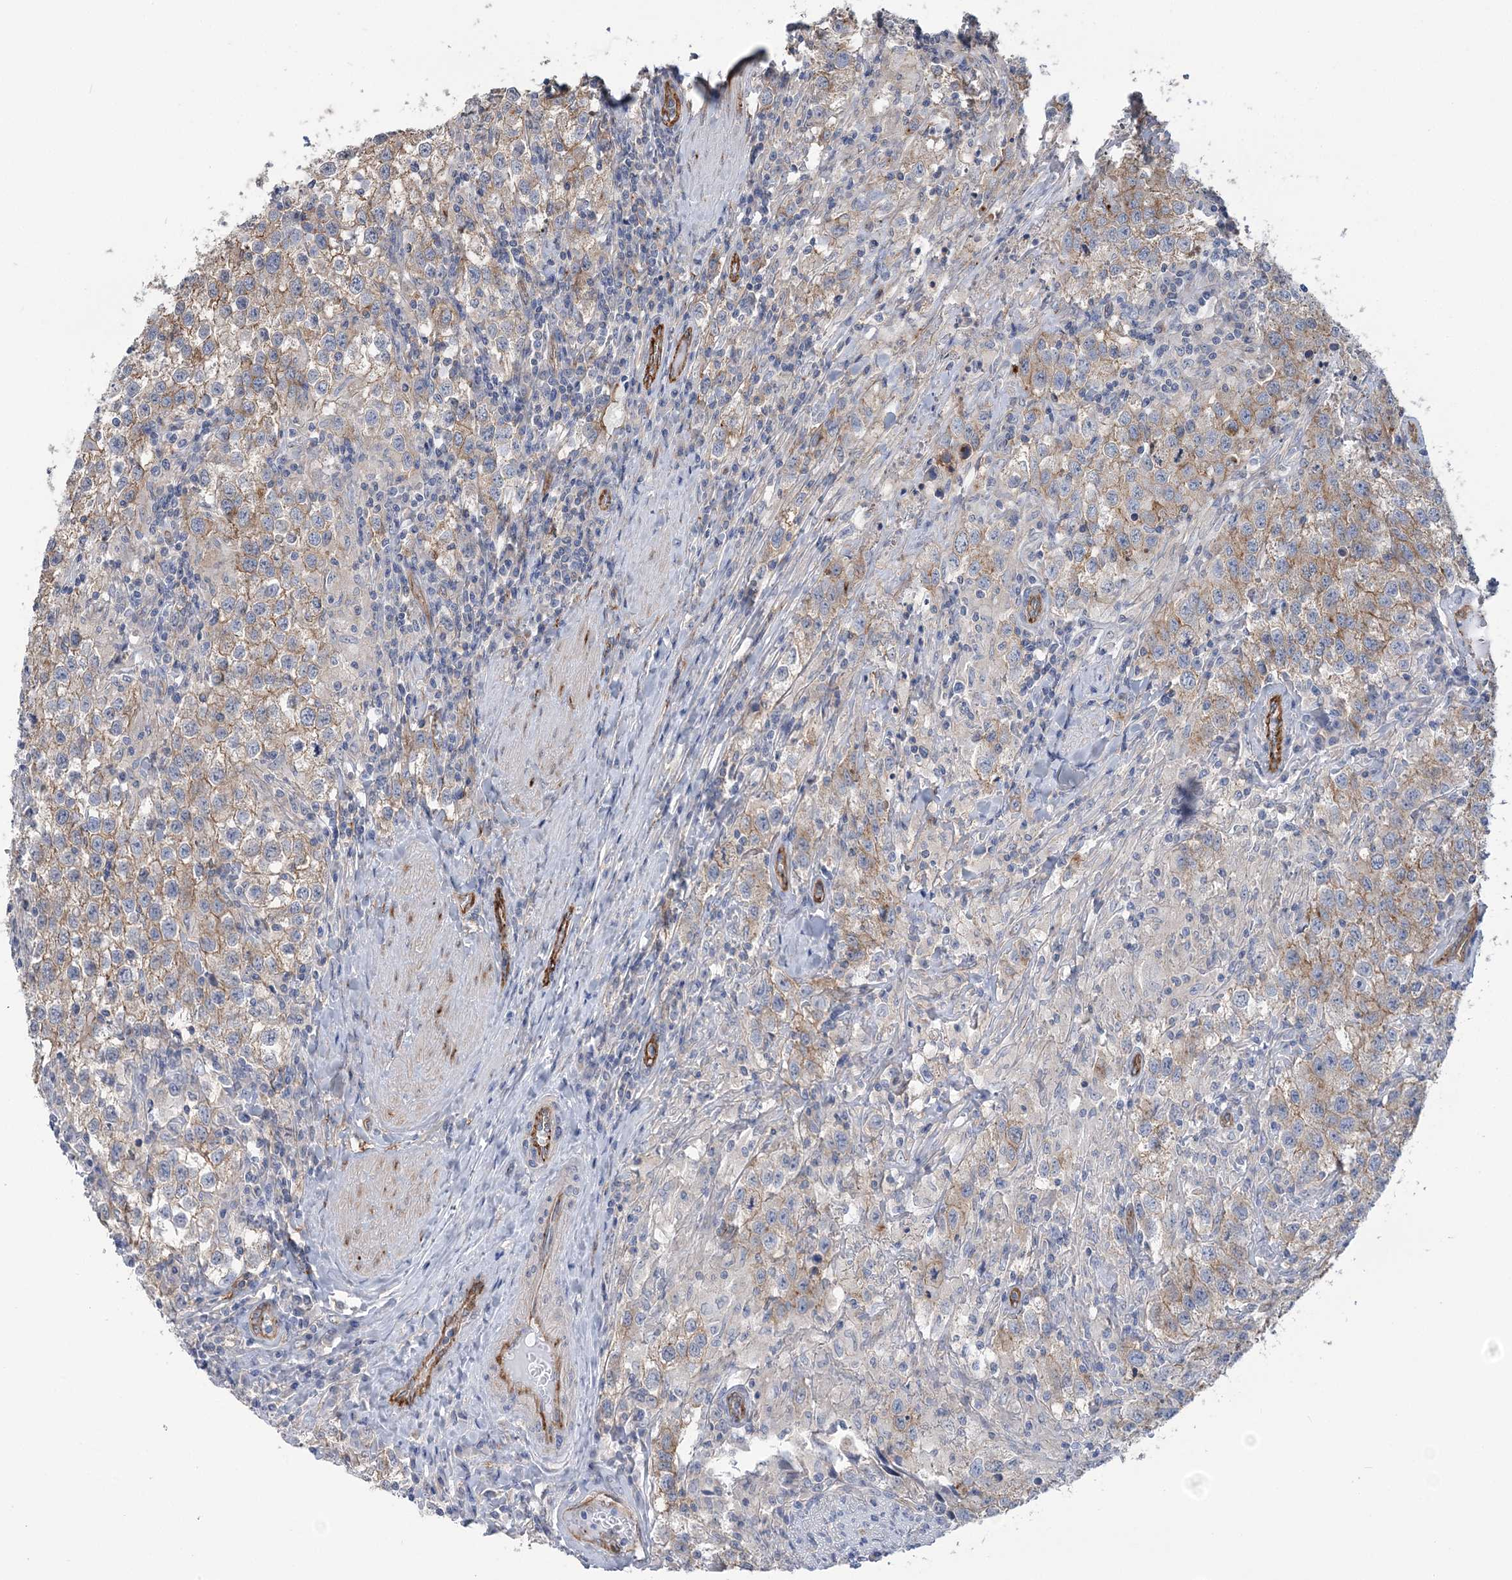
{"staining": {"intensity": "moderate", "quantity": "25%-75%", "location": "cytoplasmic/membranous"}, "tissue": "testis cancer", "cell_type": "Tumor cells", "image_type": "cancer", "snomed": [{"axis": "morphology", "description": "Seminoma, NOS"}, {"axis": "morphology", "description": "Carcinoma, Embryonal, NOS"}, {"axis": "topography", "description": "Testis"}], "caption": "Immunohistochemical staining of seminoma (testis) demonstrates moderate cytoplasmic/membranous protein expression in about 25%-75% of tumor cells.", "gene": "RAB11FIP5", "patient": {"sex": "male", "age": 43}}